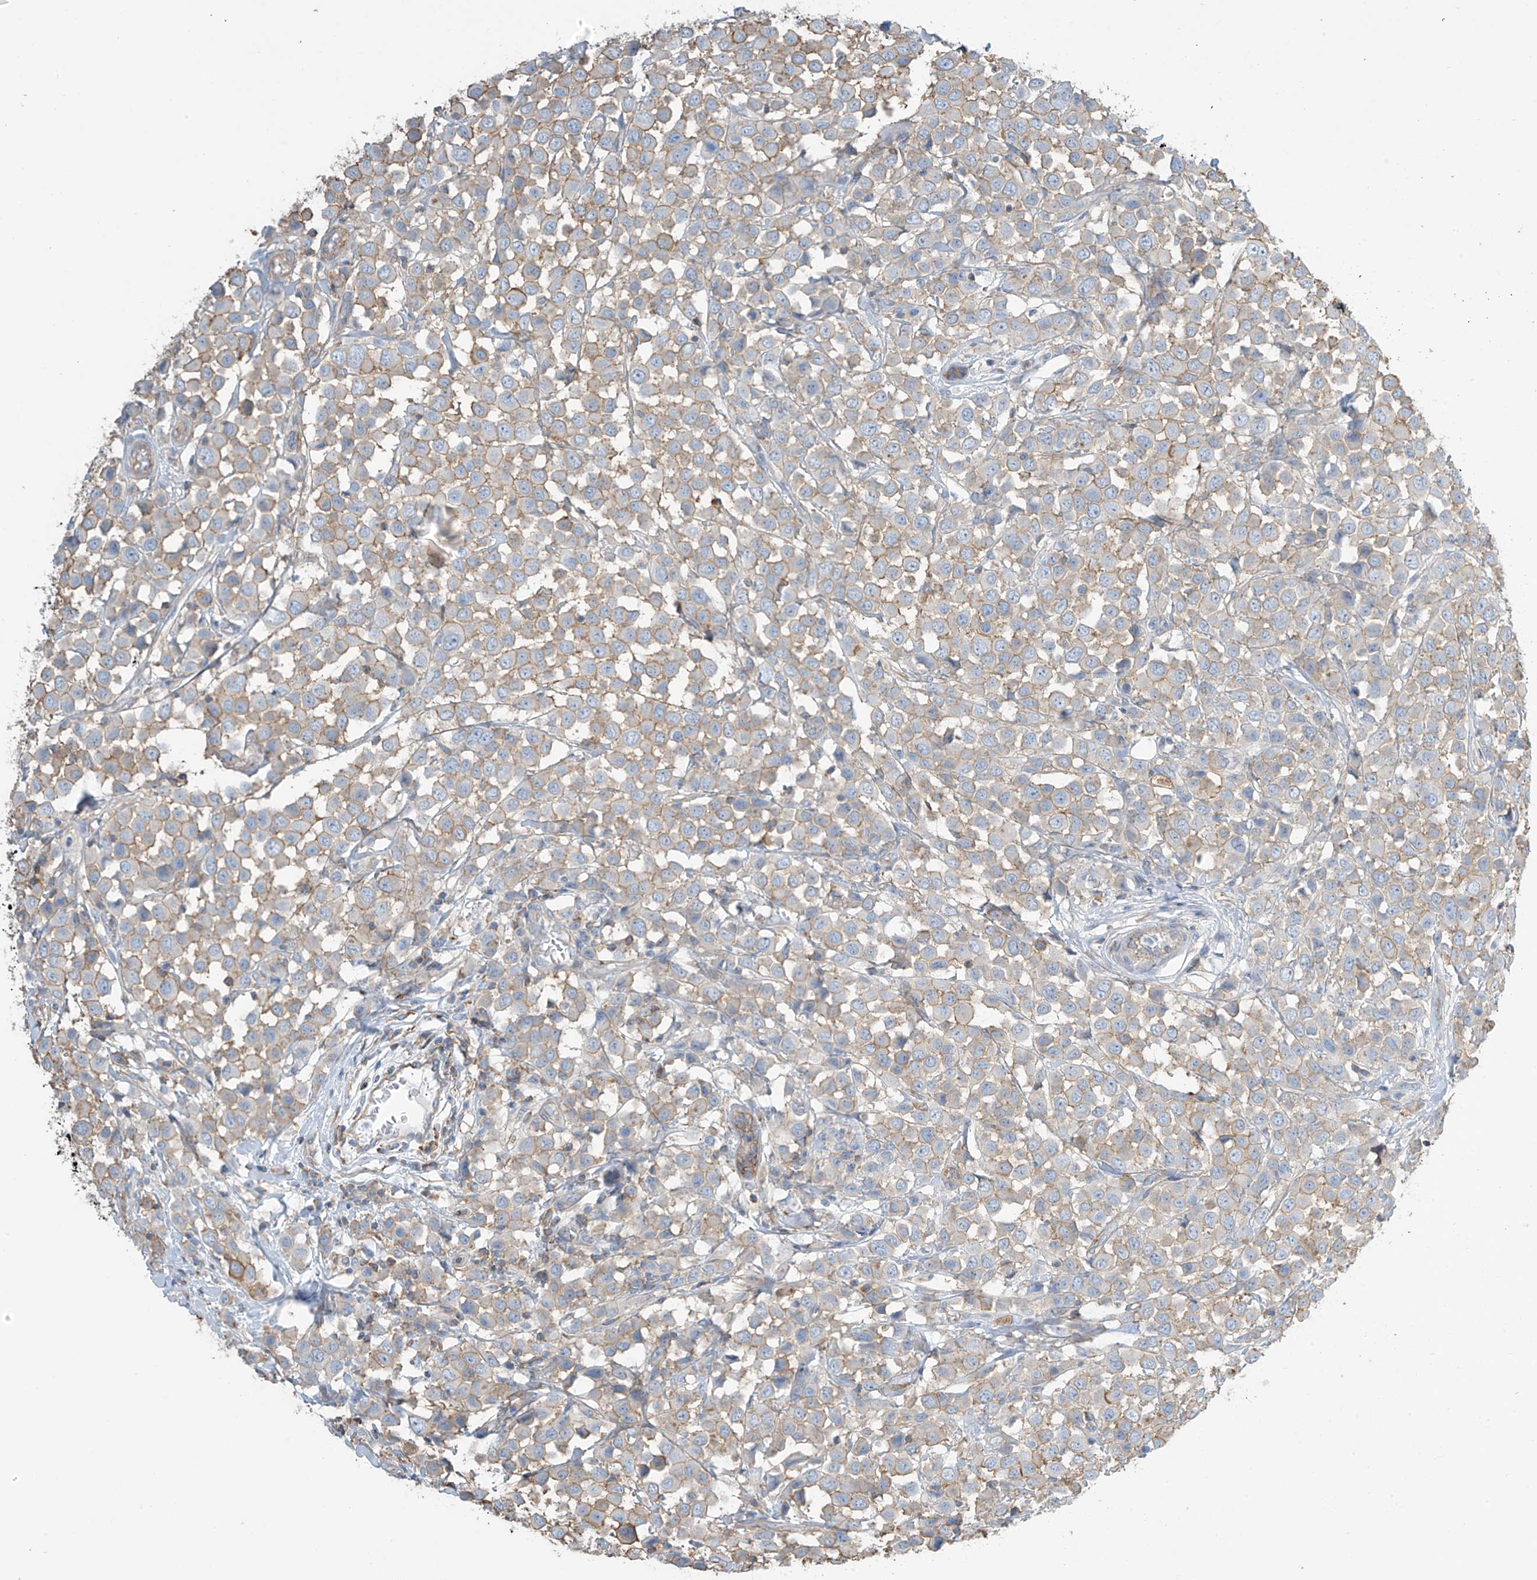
{"staining": {"intensity": "weak", "quantity": ">75%", "location": "cytoplasmic/membranous"}, "tissue": "breast cancer", "cell_type": "Tumor cells", "image_type": "cancer", "snomed": [{"axis": "morphology", "description": "Duct carcinoma"}, {"axis": "topography", "description": "Breast"}], "caption": "Tumor cells demonstrate low levels of weak cytoplasmic/membranous positivity in about >75% of cells in breast cancer (intraductal carcinoma).", "gene": "ZNF846", "patient": {"sex": "female", "age": 61}}